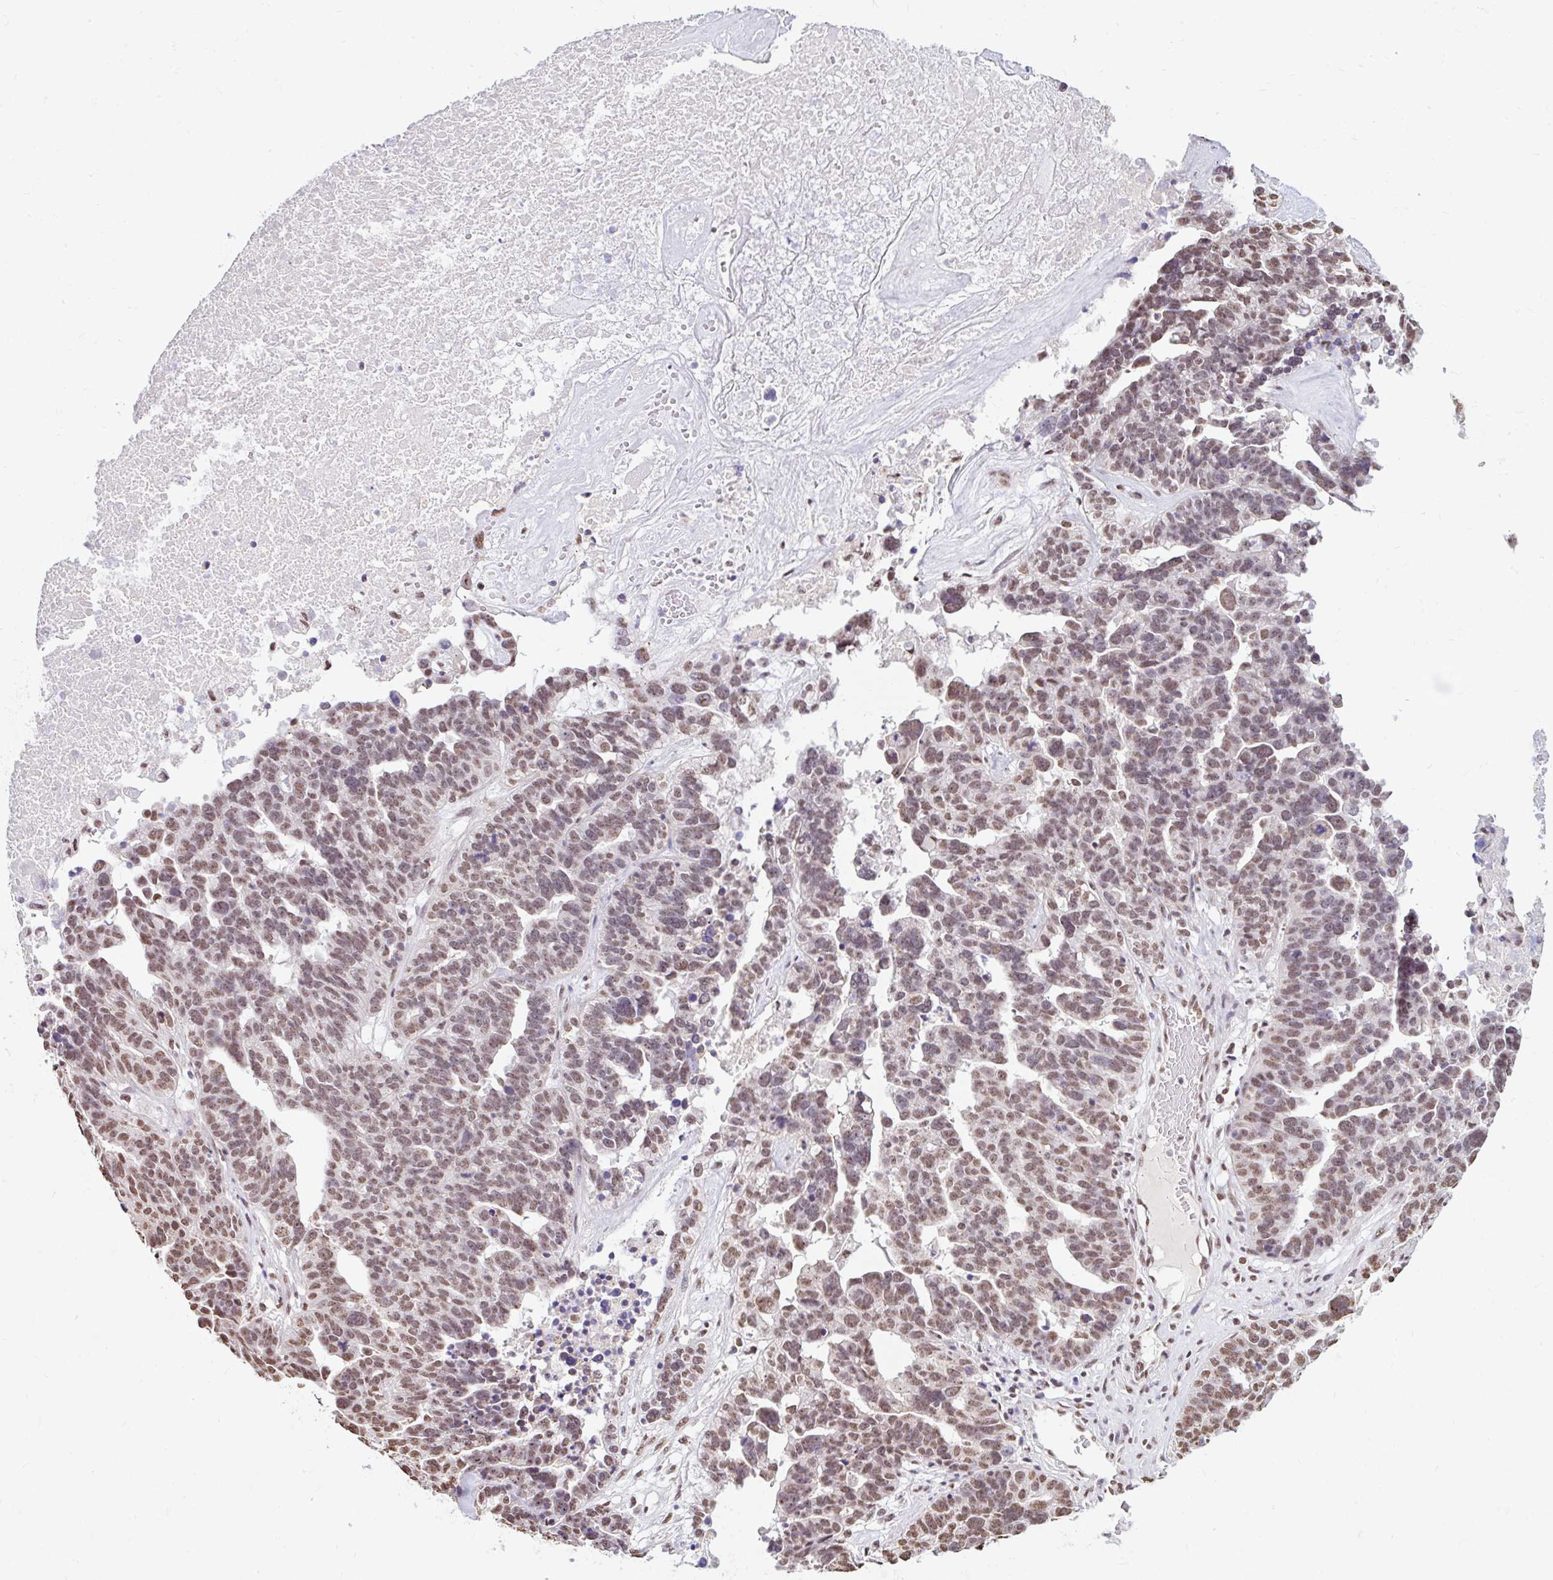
{"staining": {"intensity": "moderate", "quantity": "25%-75%", "location": "nuclear"}, "tissue": "ovarian cancer", "cell_type": "Tumor cells", "image_type": "cancer", "snomed": [{"axis": "morphology", "description": "Cystadenocarcinoma, serous, NOS"}, {"axis": "topography", "description": "Ovary"}], "caption": "Protein staining displays moderate nuclear expression in about 25%-75% of tumor cells in serous cystadenocarcinoma (ovarian).", "gene": "BICRA", "patient": {"sex": "female", "age": 59}}